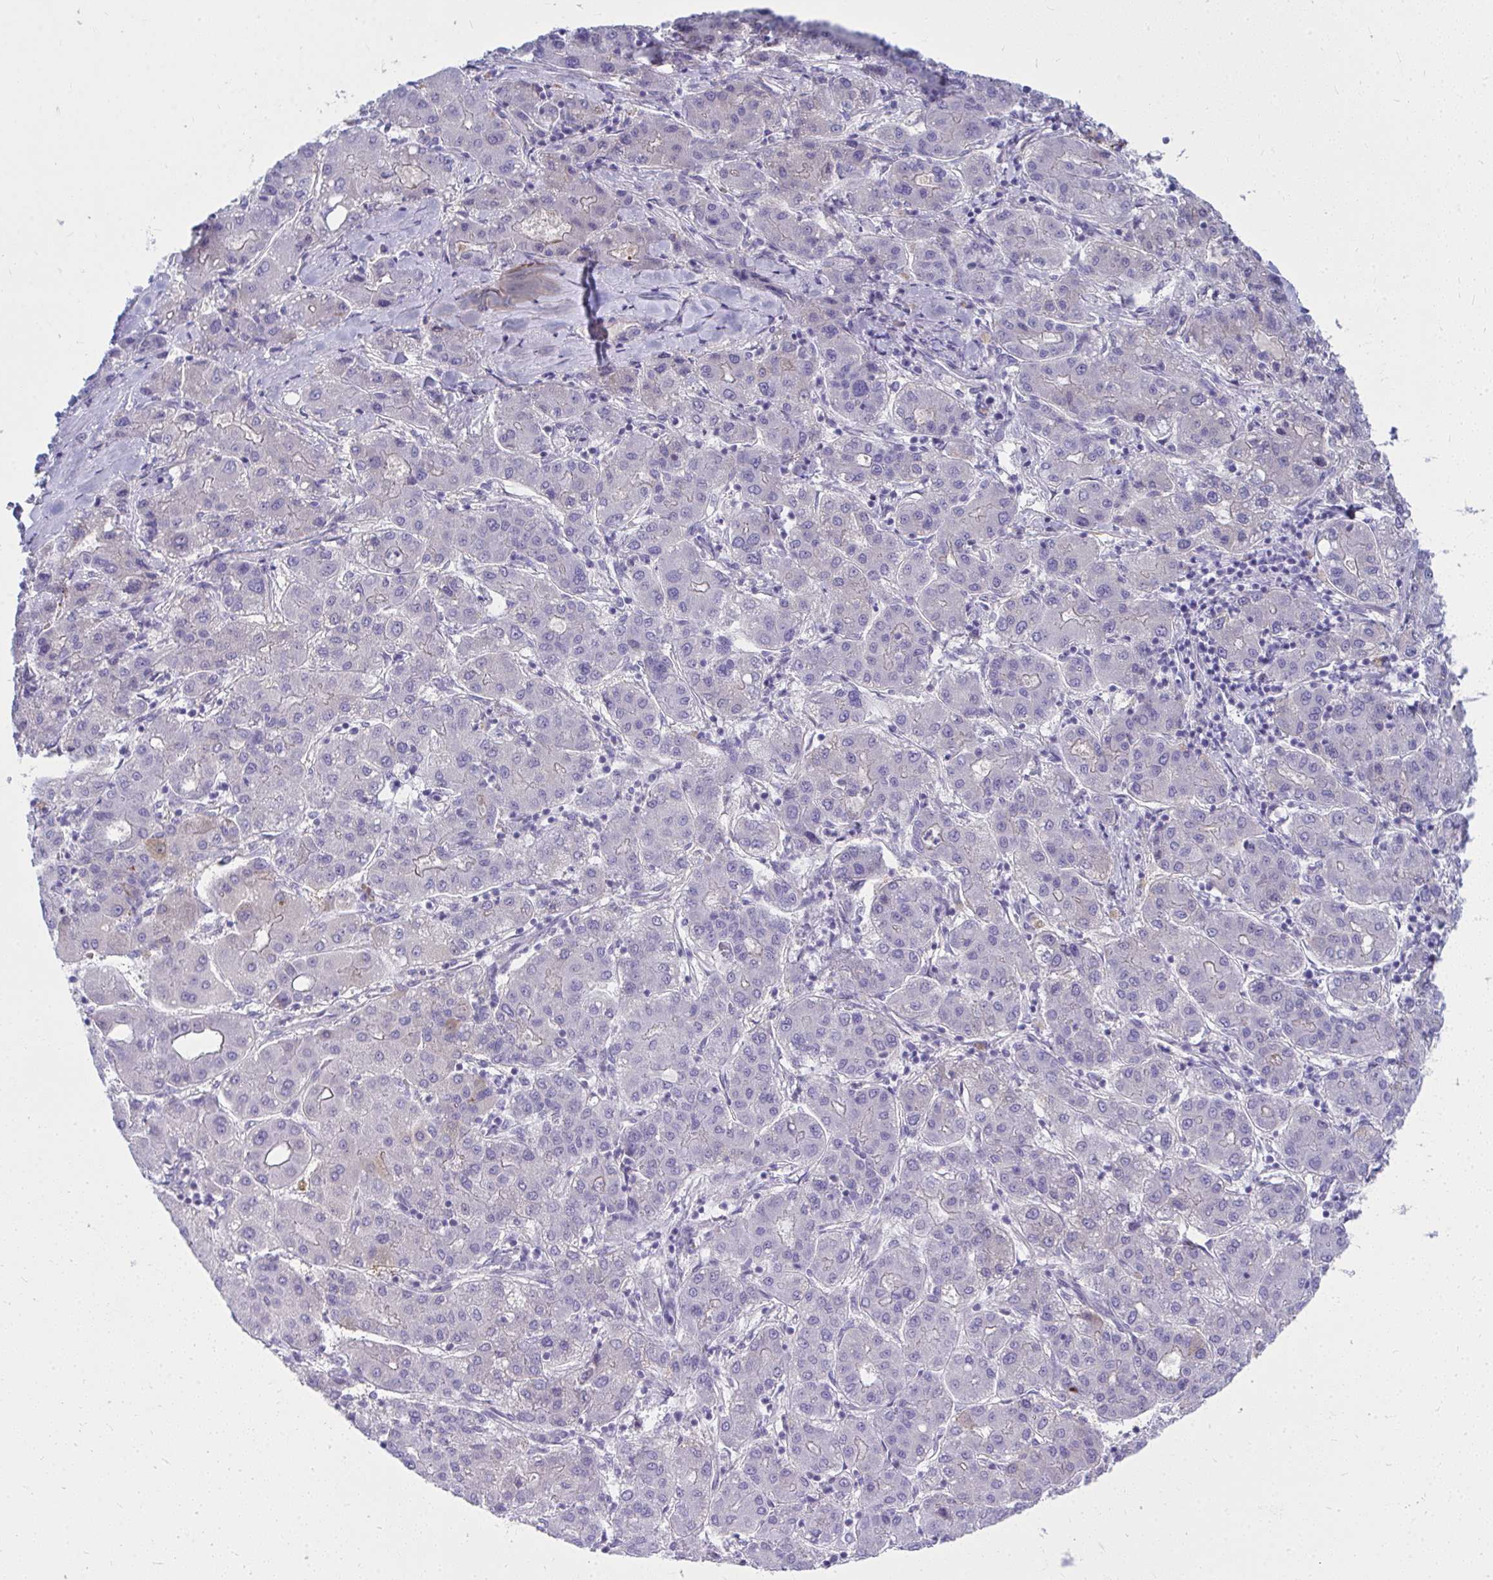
{"staining": {"intensity": "negative", "quantity": "none", "location": "none"}, "tissue": "liver cancer", "cell_type": "Tumor cells", "image_type": "cancer", "snomed": [{"axis": "morphology", "description": "Carcinoma, Hepatocellular, NOS"}, {"axis": "topography", "description": "Liver"}], "caption": "Tumor cells are negative for protein expression in human liver hepatocellular carcinoma.", "gene": "LRRC36", "patient": {"sex": "male", "age": 65}}